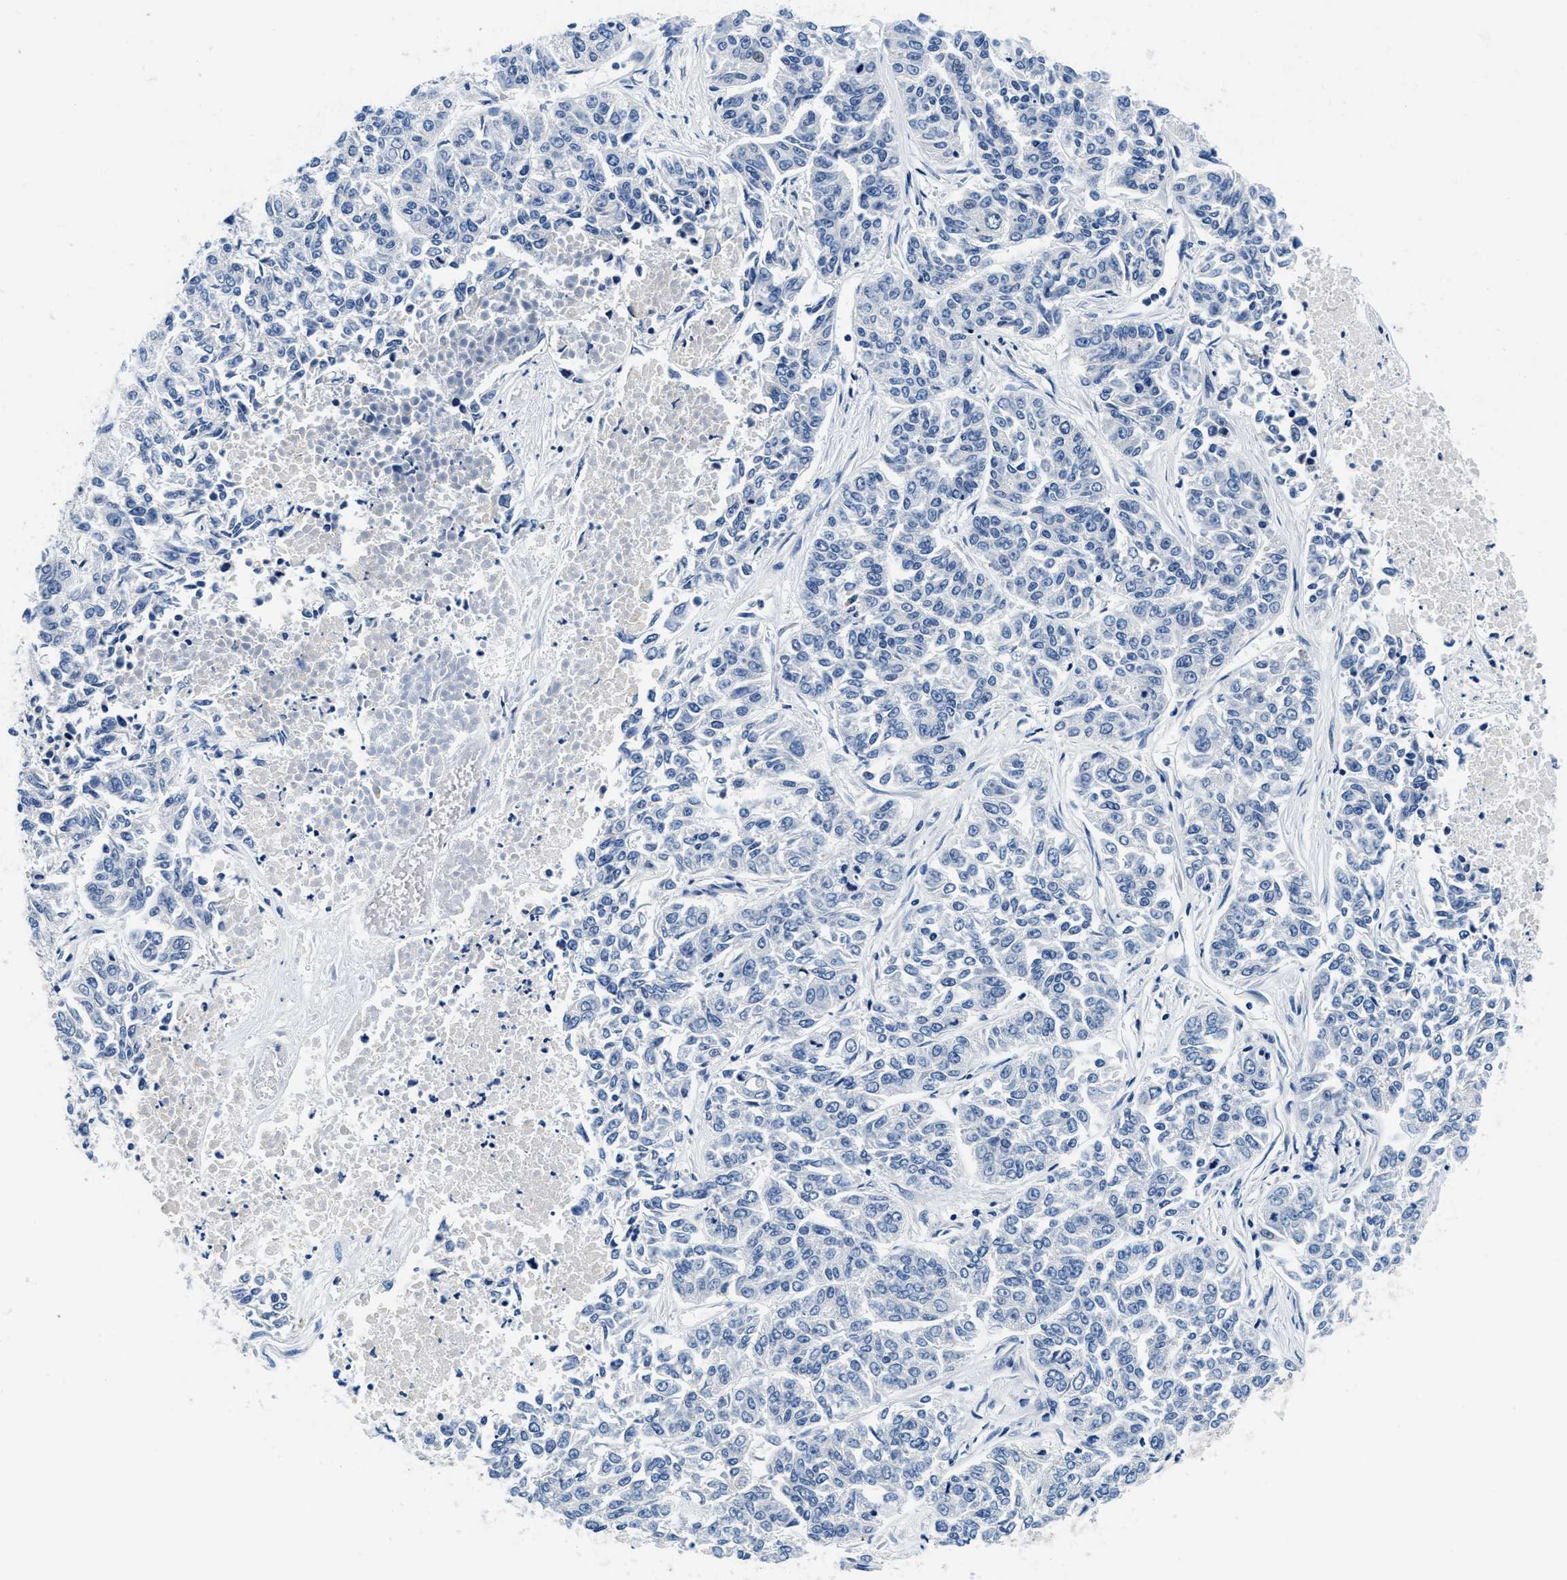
{"staining": {"intensity": "negative", "quantity": "none", "location": "none"}, "tissue": "lung cancer", "cell_type": "Tumor cells", "image_type": "cancer", "snomed": [{"axis": "morphology", "description": "Adenocarcinoma, NOS"}, {"axis": "topography", "description": "Lung"}], "caption": "This histopathology image is of lung adenocarcinoma stained with immunohistochemistry to label a protein in brown with the nuclei are counter-stained blue. There is no staining in tumor cells.", "gene": "GSTM3", "patient": {"sex": "male", "age": 84}}